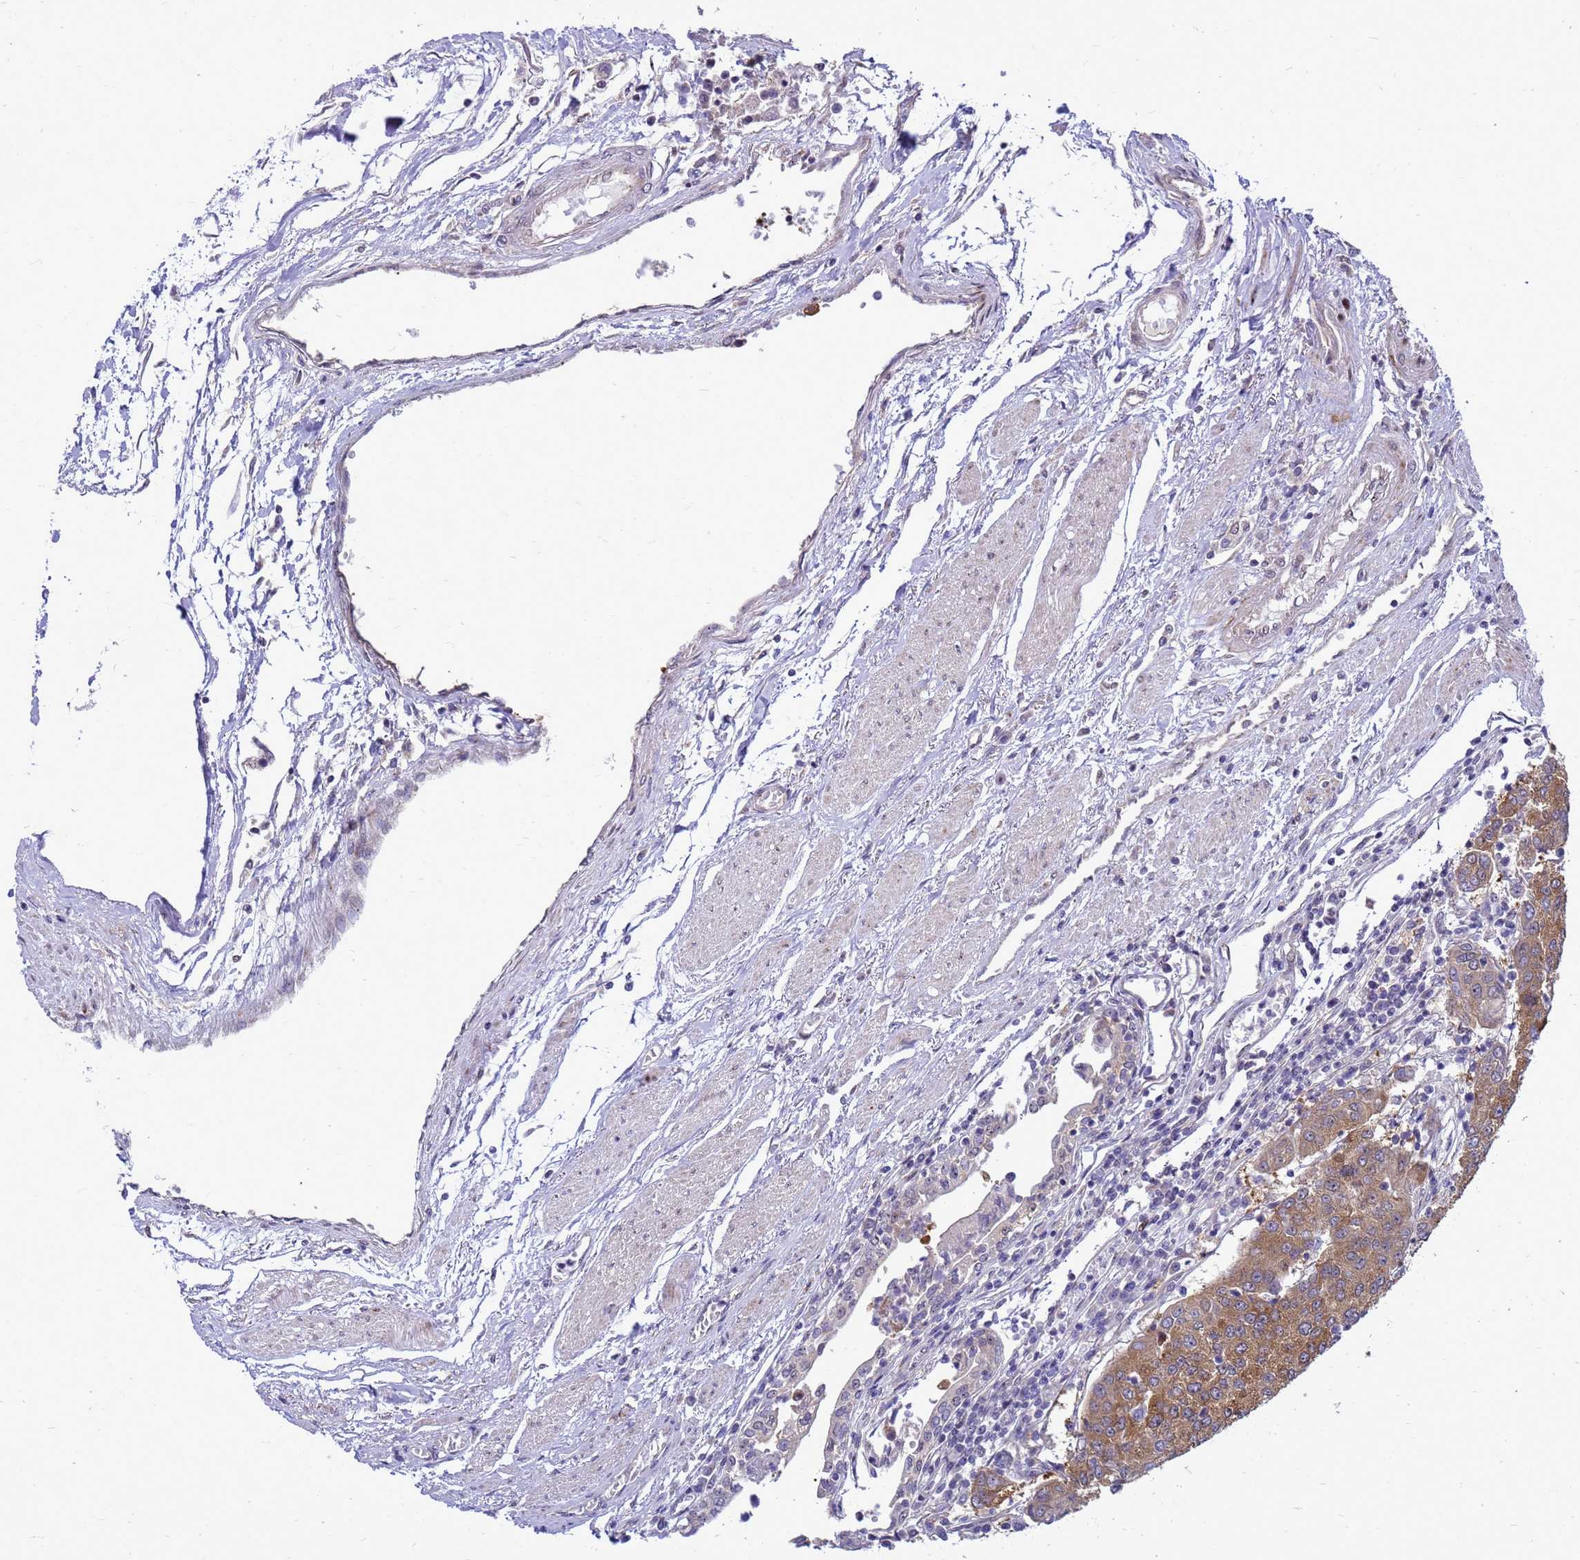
{"staining": {"intensity": "moderate", "quantity": "25%-75%", "location": "cytoplasmic/membranous"}, "tissue": "urothelial cancer", "cell_type": "Tumor cells", "image_type": "cancer", "snomed": [{"axis": "morphology", "description": "Urothelial carcinoma, High grade"}, {"axis": "topography", "description": "Urinary bladder"}], "caption": "High-grade urothelial carcinoma was stained to show a protein in brown. There is medium levels of moderate cytoplasmic/membranous positivity in approximately 25%-75% of tumor cells.", "gene": "RSPO1", "patient": {"sex": "female", "age": 85}}